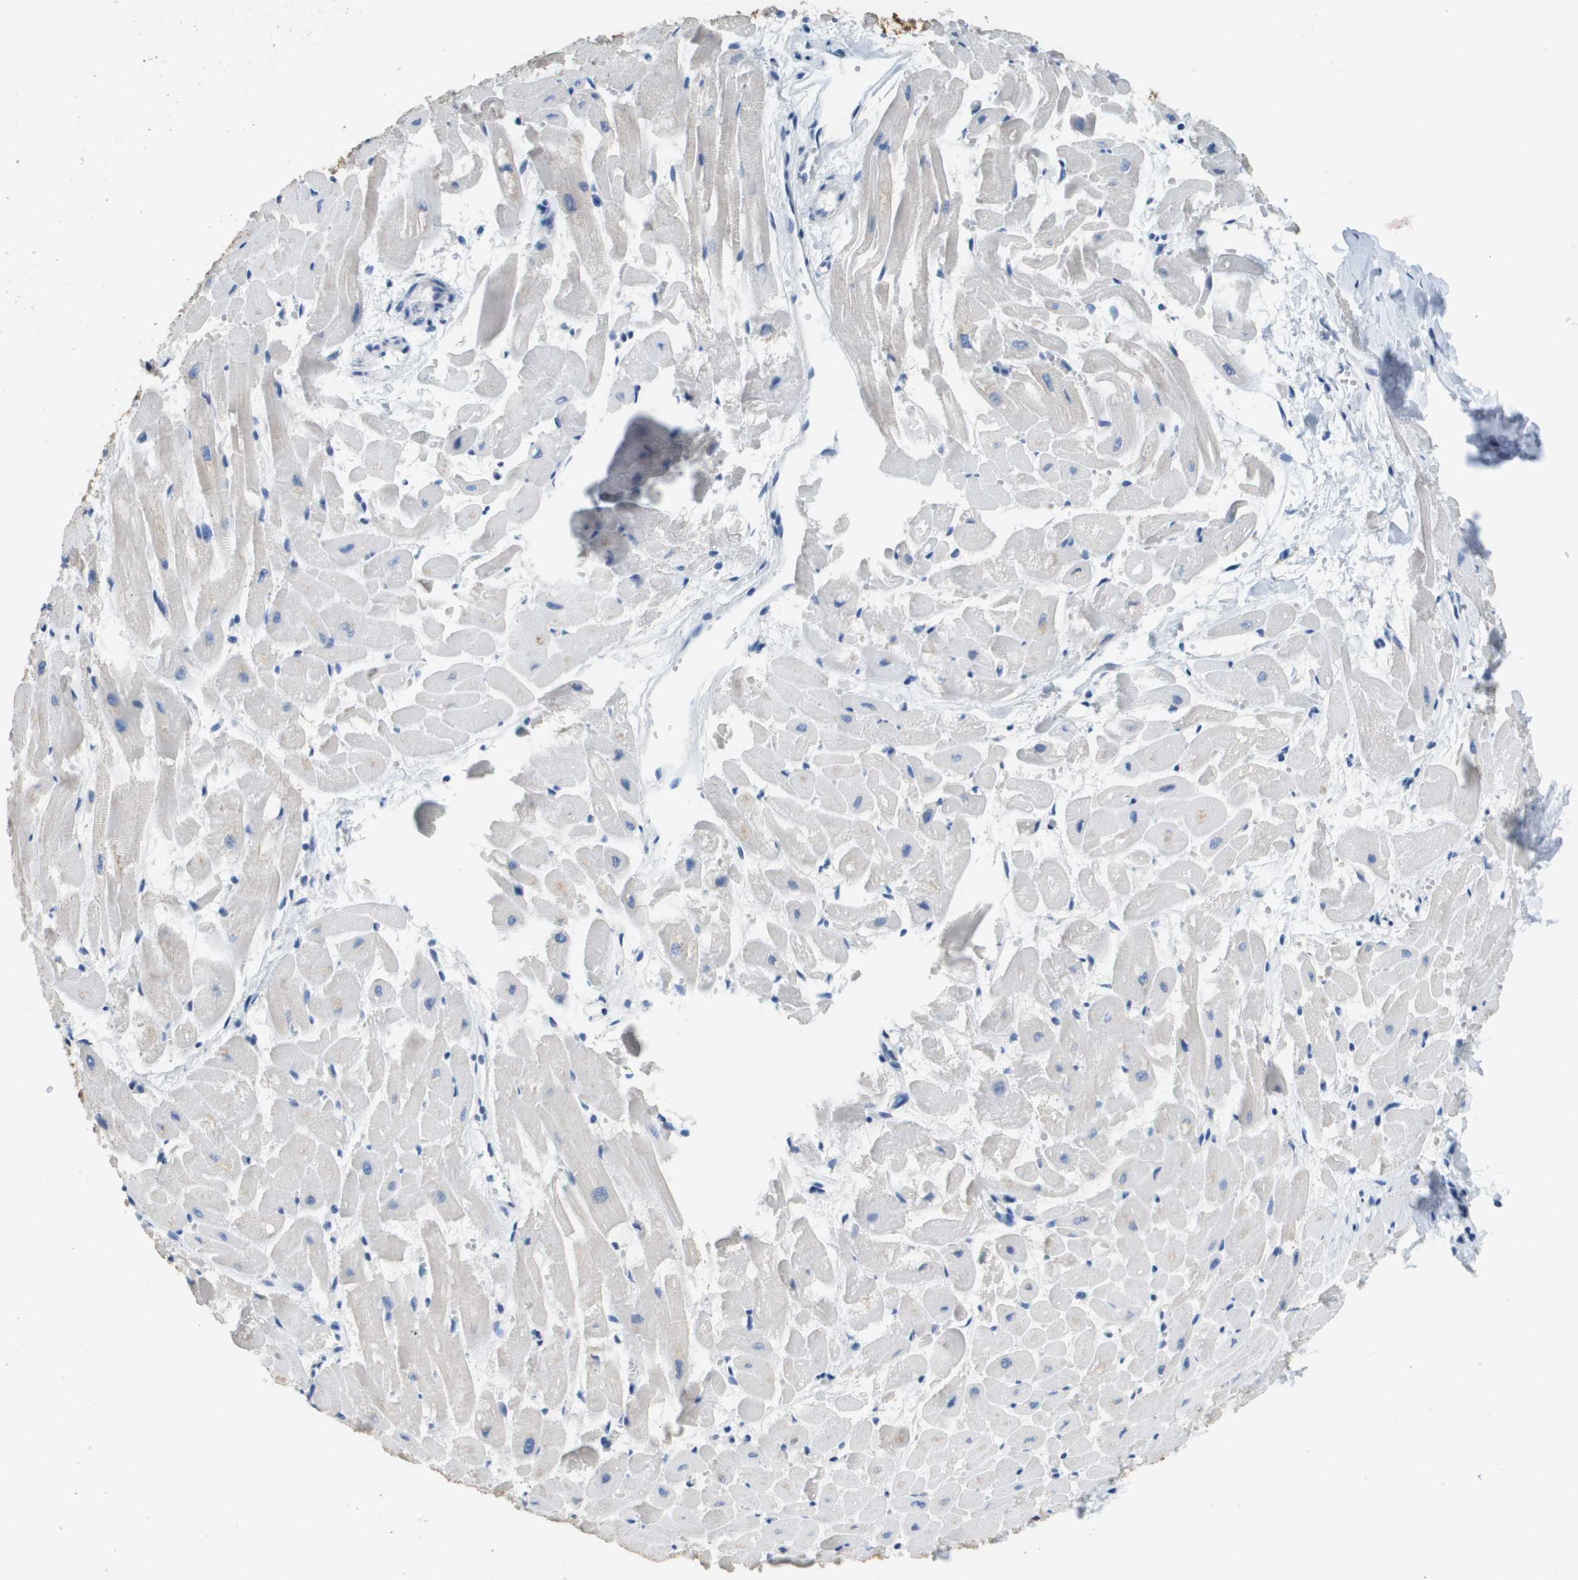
{"staining": {"intensity": "negative", "quantity": "none", "location": "none"}, "tissue": "heart muscle", "cell_type": "Cardiomyocytes", "image_type": "normal", "snomed": [{"axis": "morphology", "description": "Normal tissue, NOS"}, {"axis": "topography", "description": "Heart"}], "caption": "DAB immunohistochemical staining of benign heart muscle displays no significant staining in cardiomyocytes.", "gene": "MT3", "patient": {"sex": "female", "age": 19}}